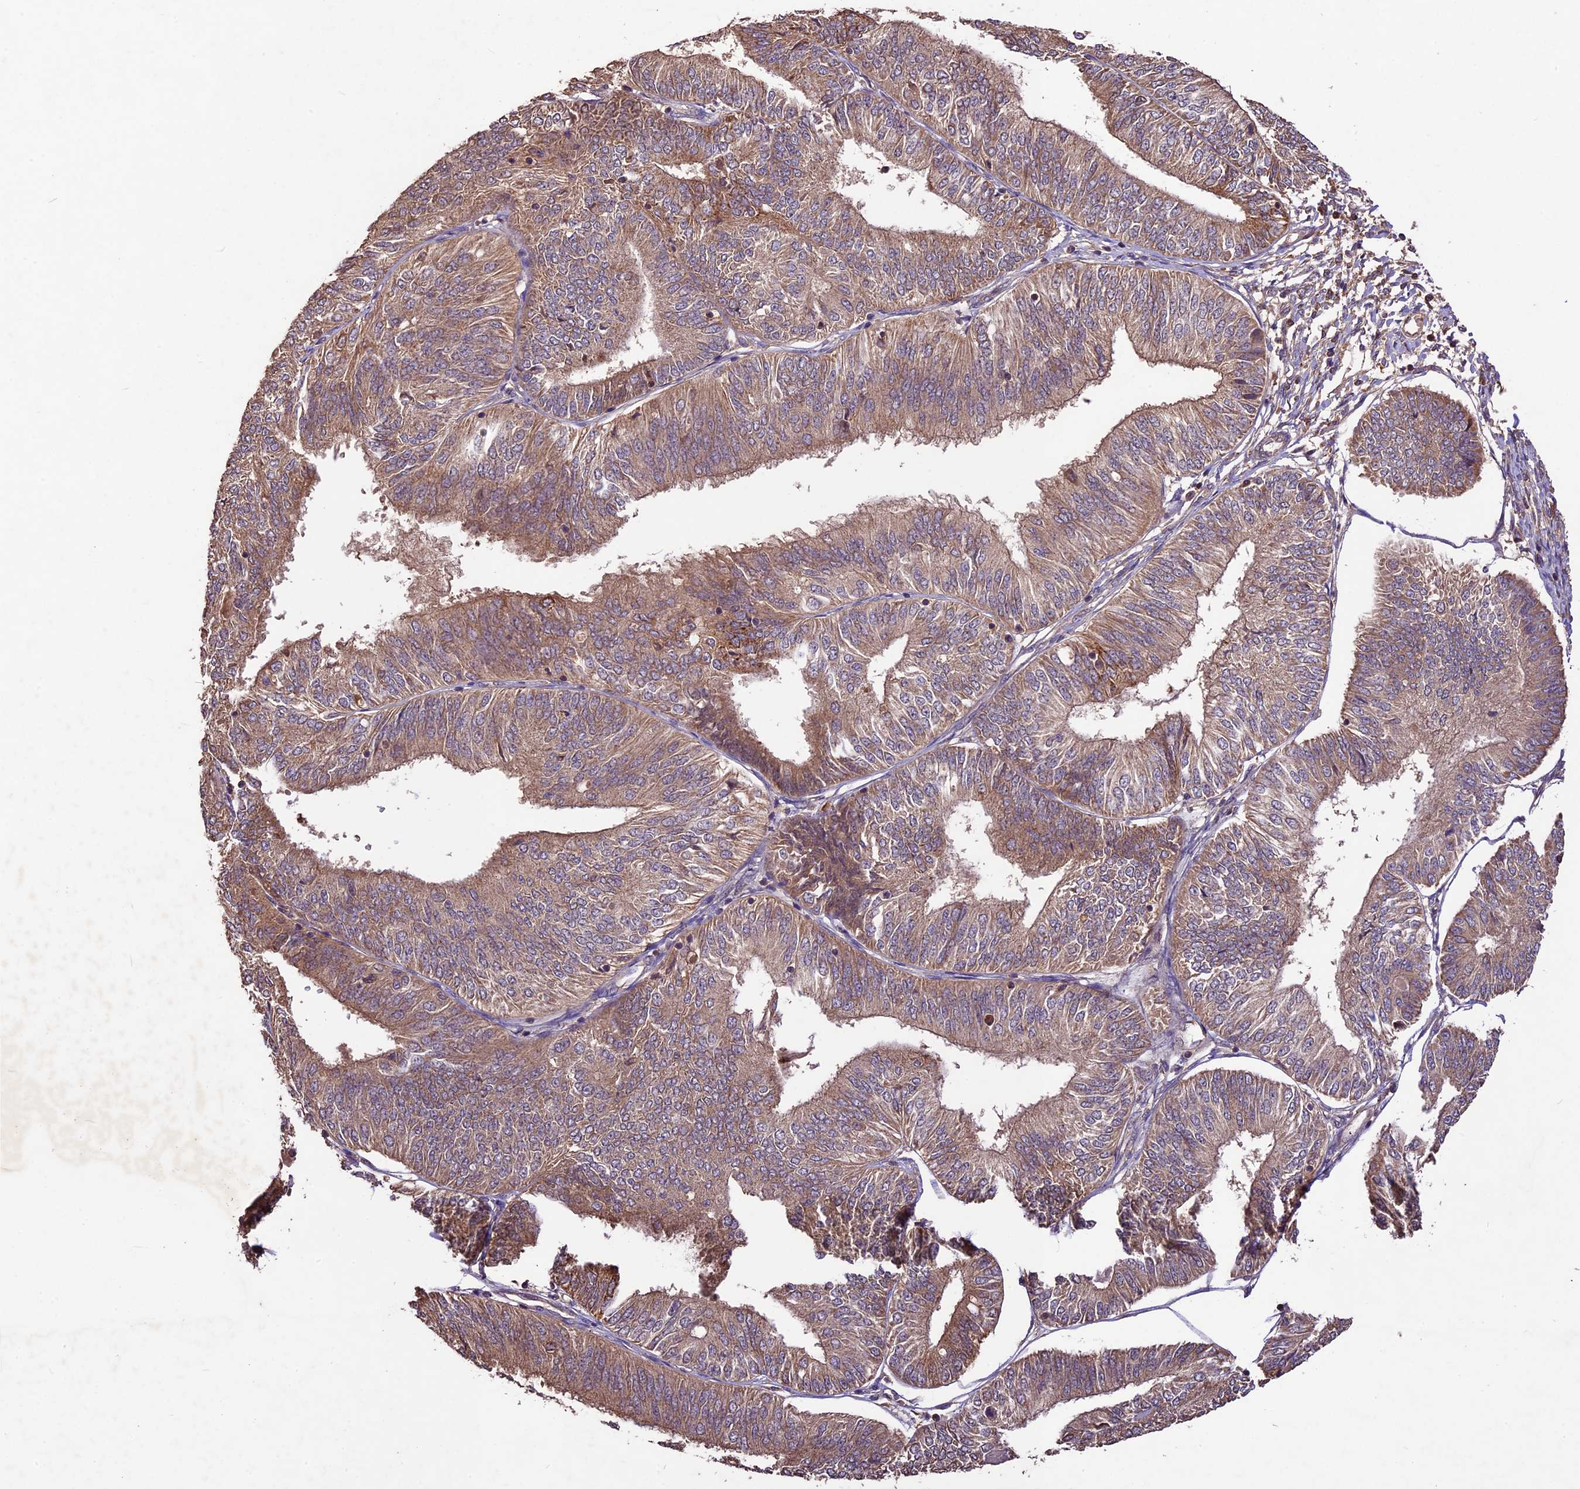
{"staining": {"intensity": "moderate", "quantity": "25%-75%", "location": "cytoplasmic/membranous"}, "tissue": "endometrial cancer", "cell_type": "Tumor cells", "image_type": "cancer", "snomed": [{"axis": "morphology", "description": "Adenocarcinoma, NOS"}, {"axis": "topography", "description": "Endometrium"}], "caption": "DAB (3,3'-diaminobenzidine) immunohistochemical staining of endometrial adenocarcinoma demonstrates moderate cytoplasmic/membranous protein positivity in approximately 25%-75% of tumor cells.", "gene": "CRLF1", "patient": {"sex": "female", "age": 58}}